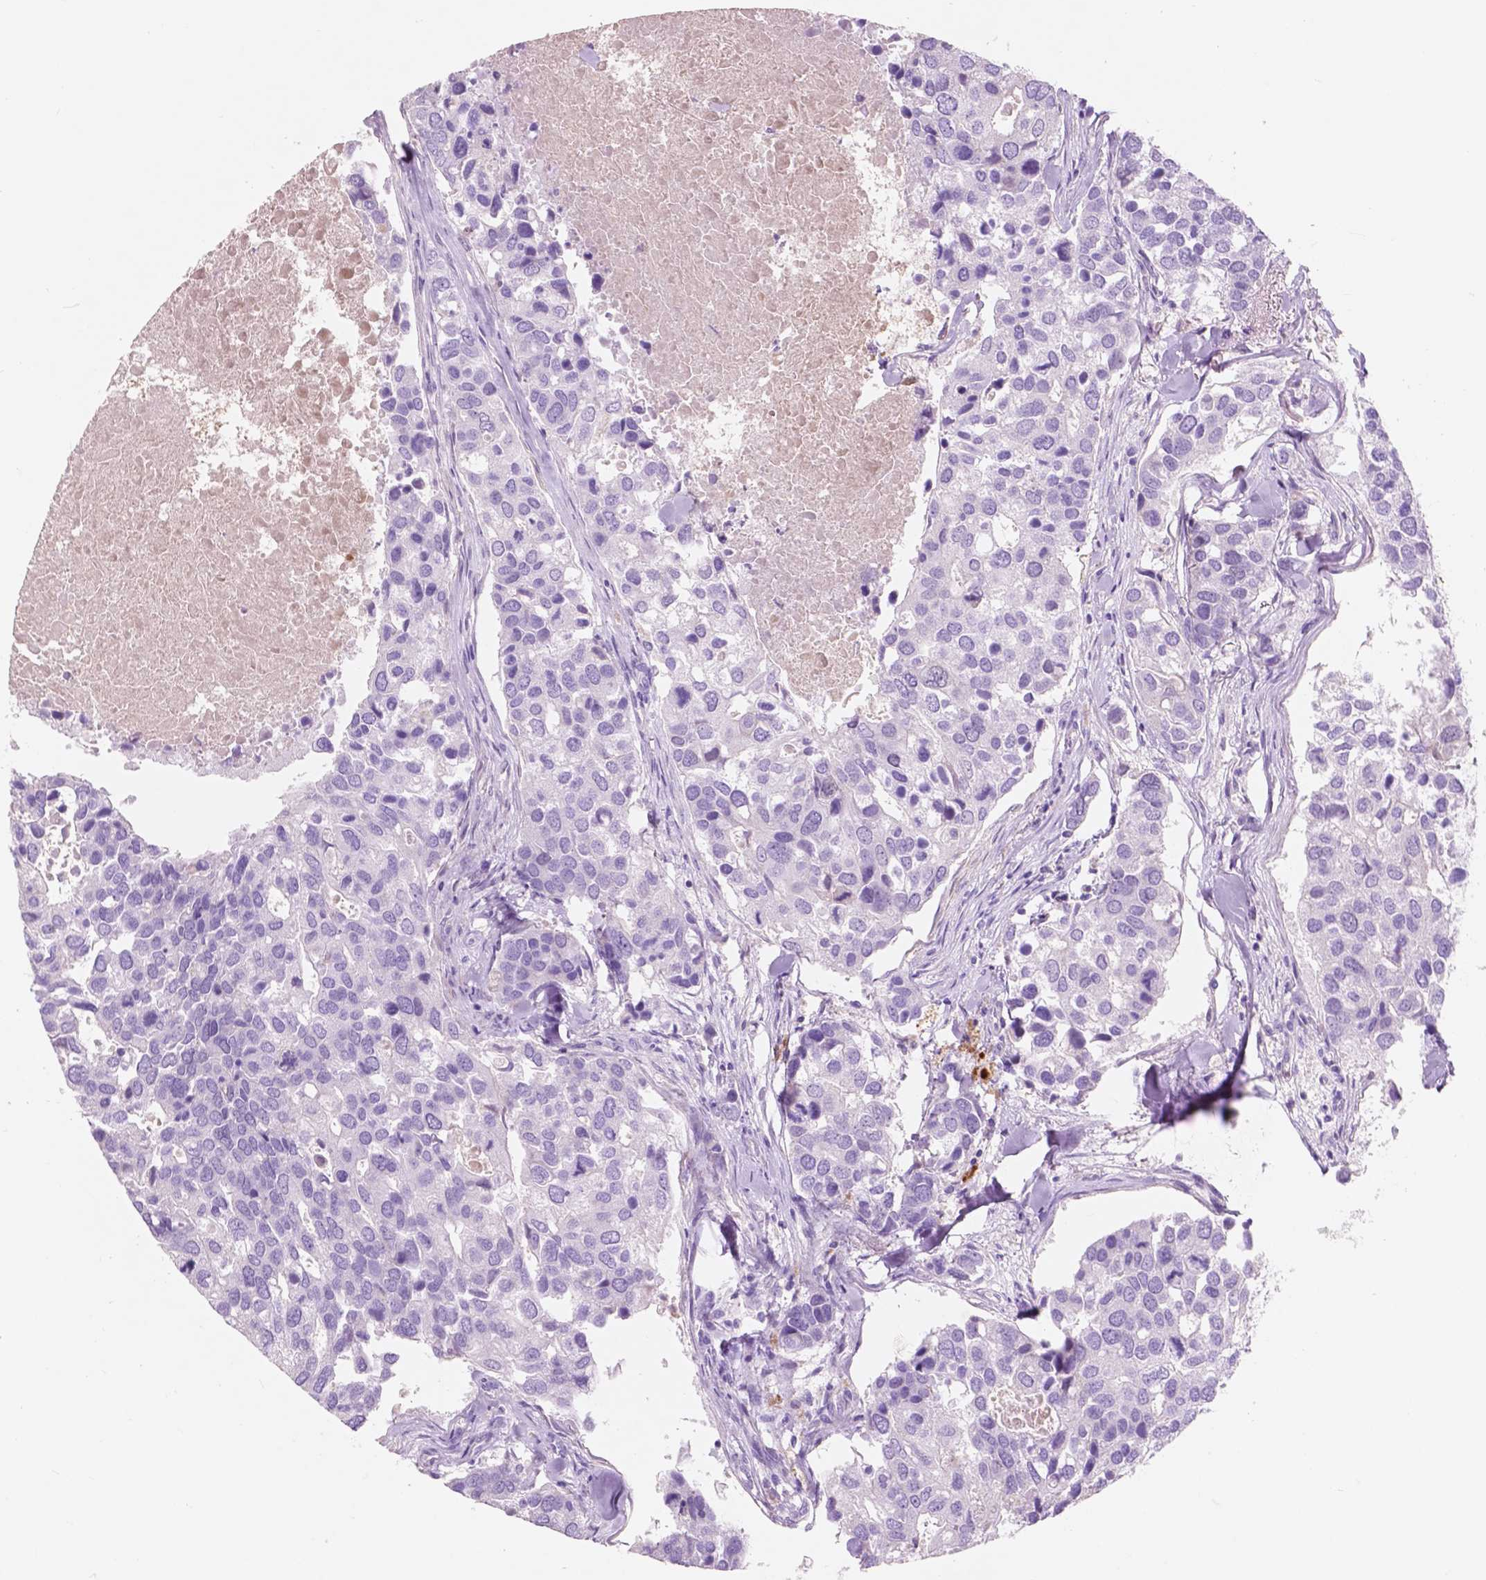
{"staining": {"intensity": "negative", "quantity": "none", "location": "none"}, "tissue": "breast cancer", "cell_type": "Tumor cells", "image_type": "cancer", "snomed": [{"axis": "morphology", "description": "Duct carcinoma"}, {"axis": "topography", "description": "Breast"}], "caption": "Tumor cells show no significant staining in infiltrating ductal carcinoma (breast).", "gene": "CUZD1", "patient": {"sex": "female", "age": 83}}